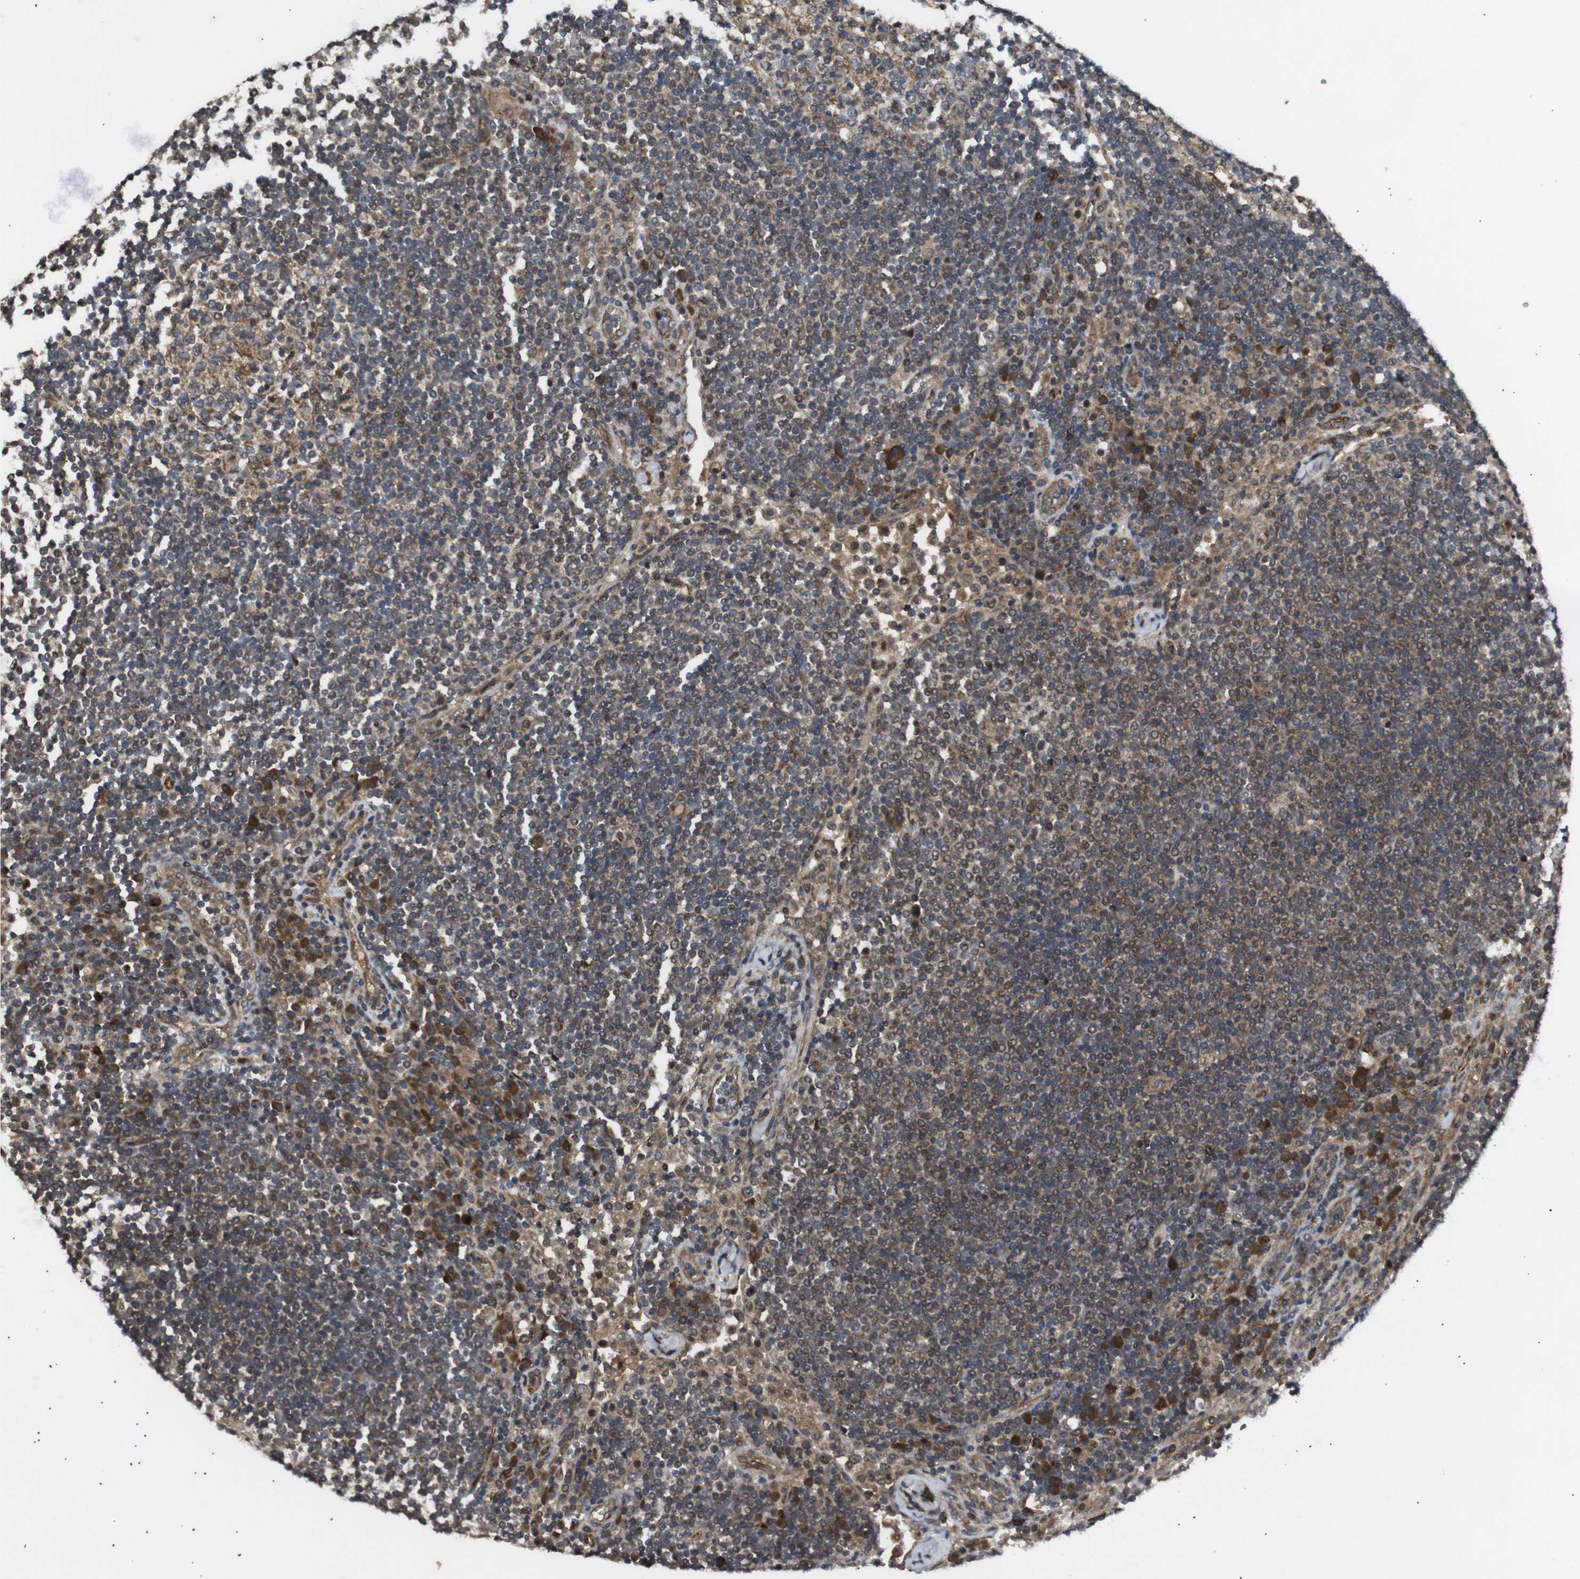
{"staining": {"intensity": "moderate", "quantity": ">75%", "location": "cytoplasmic/membranous"}, "tissue": "lymph node", "cell_type": "Germinal center cells", "image_type": "normal", "snomed": [{"axis": "morphology", "description": "Normal tissue, NOS"}, {"axis": "topography", "description": "Lymph node"}], "caption": "The histopathology image shows staining of unremarkable lymph node, revealing moderate cytoplasmic/membranous protein expression (brown color) within germinal center cells.", "gene": "RIPK1", "patient": {"sex": "female", "age": 53}}